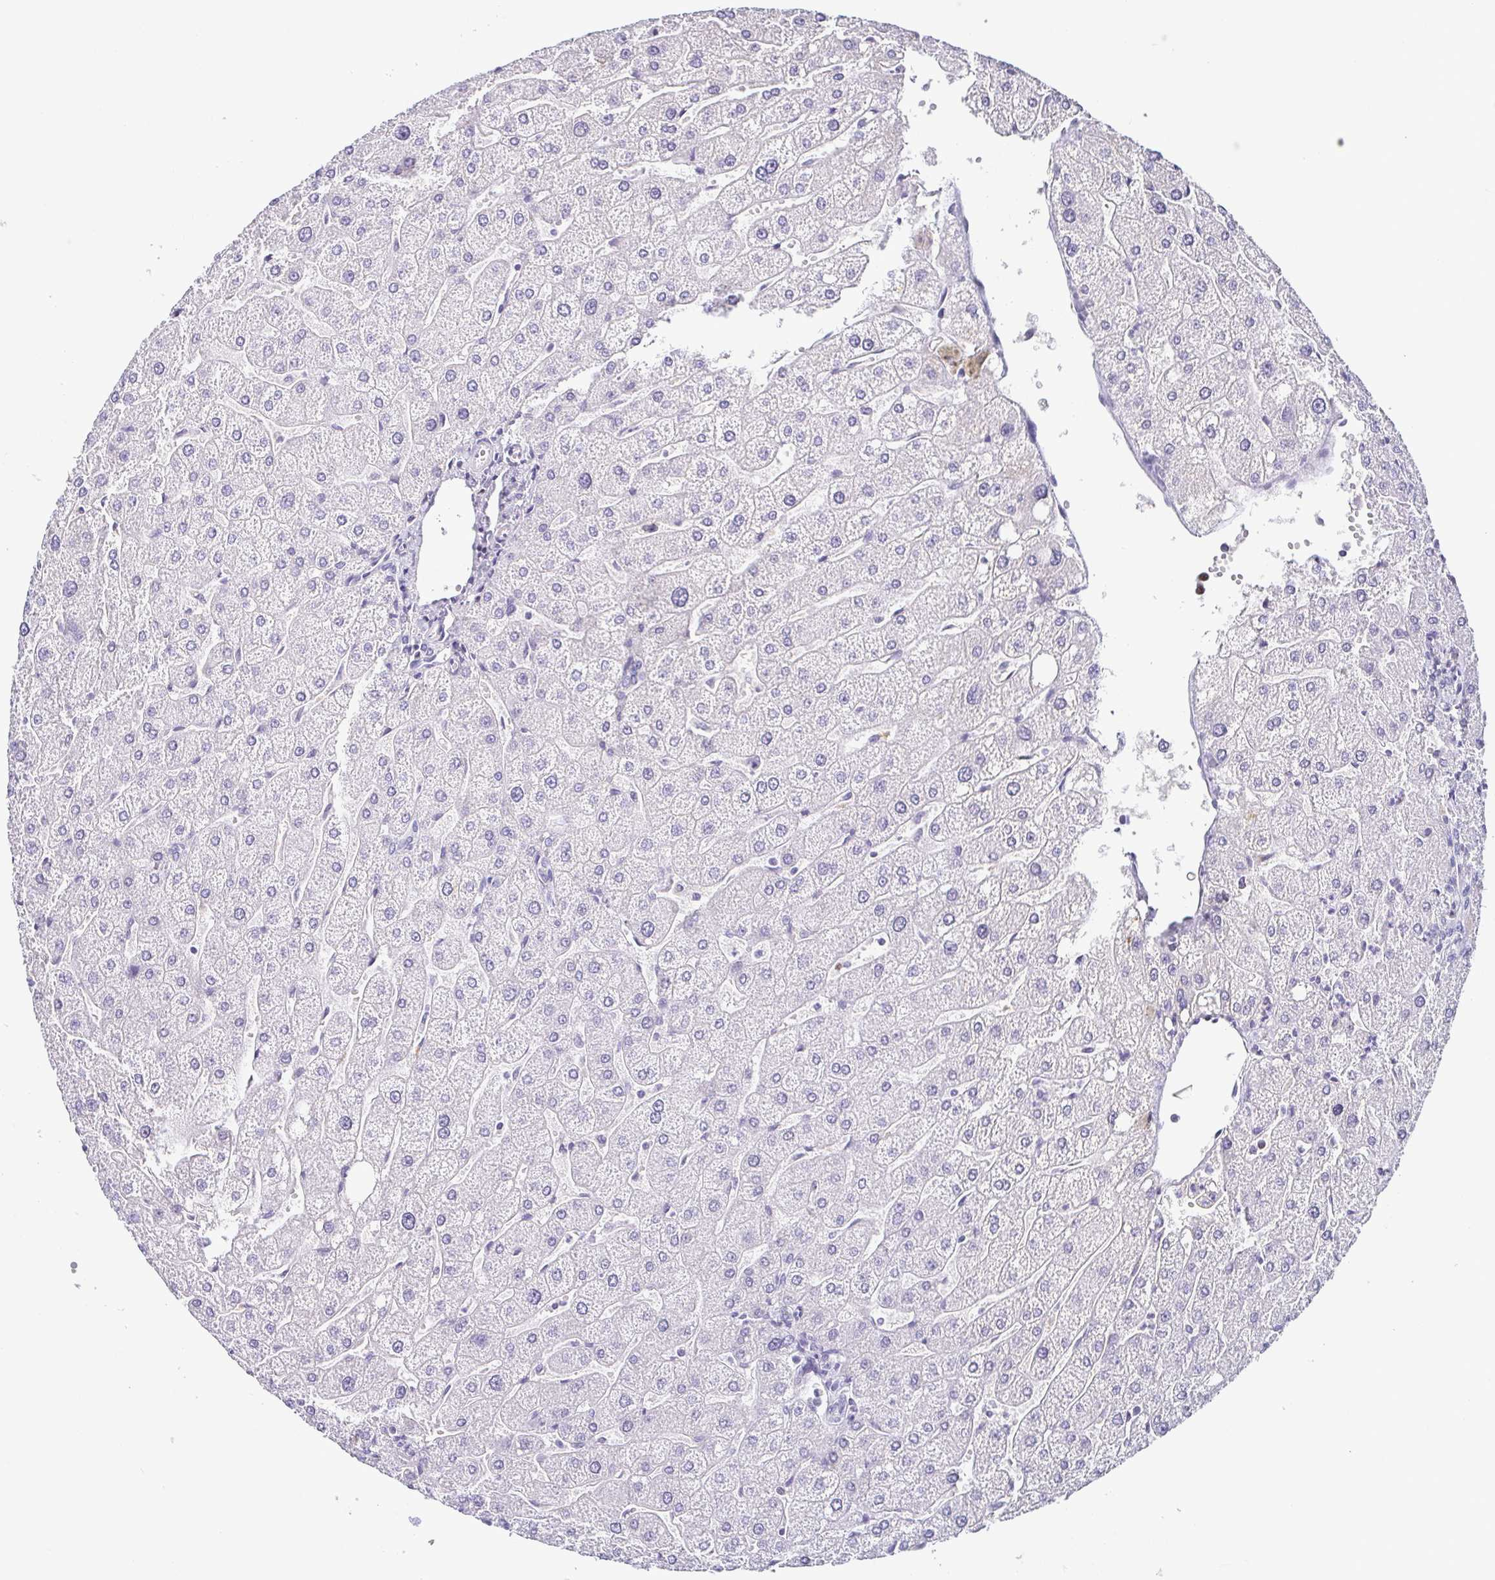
{"staining": {"intensity": "negative", "quantity": "none", "location": "none"}, "tissue": "liver", "cell_type": "Cholangiocytes", "image_type": "normal", "snomed": [{"axis": "morphology", "description": "Normal tissue, NOS"}, {"axis": "topography", "description": "Liver"}], "caption": "There is no significant staining in cholangiocytes of liver. The staining is performed using DAB brown chromogen with nuclei counter-stained in using hematoxylin.", "gene": "TCF3", "patient": {"sex": "male", "age": 67}}